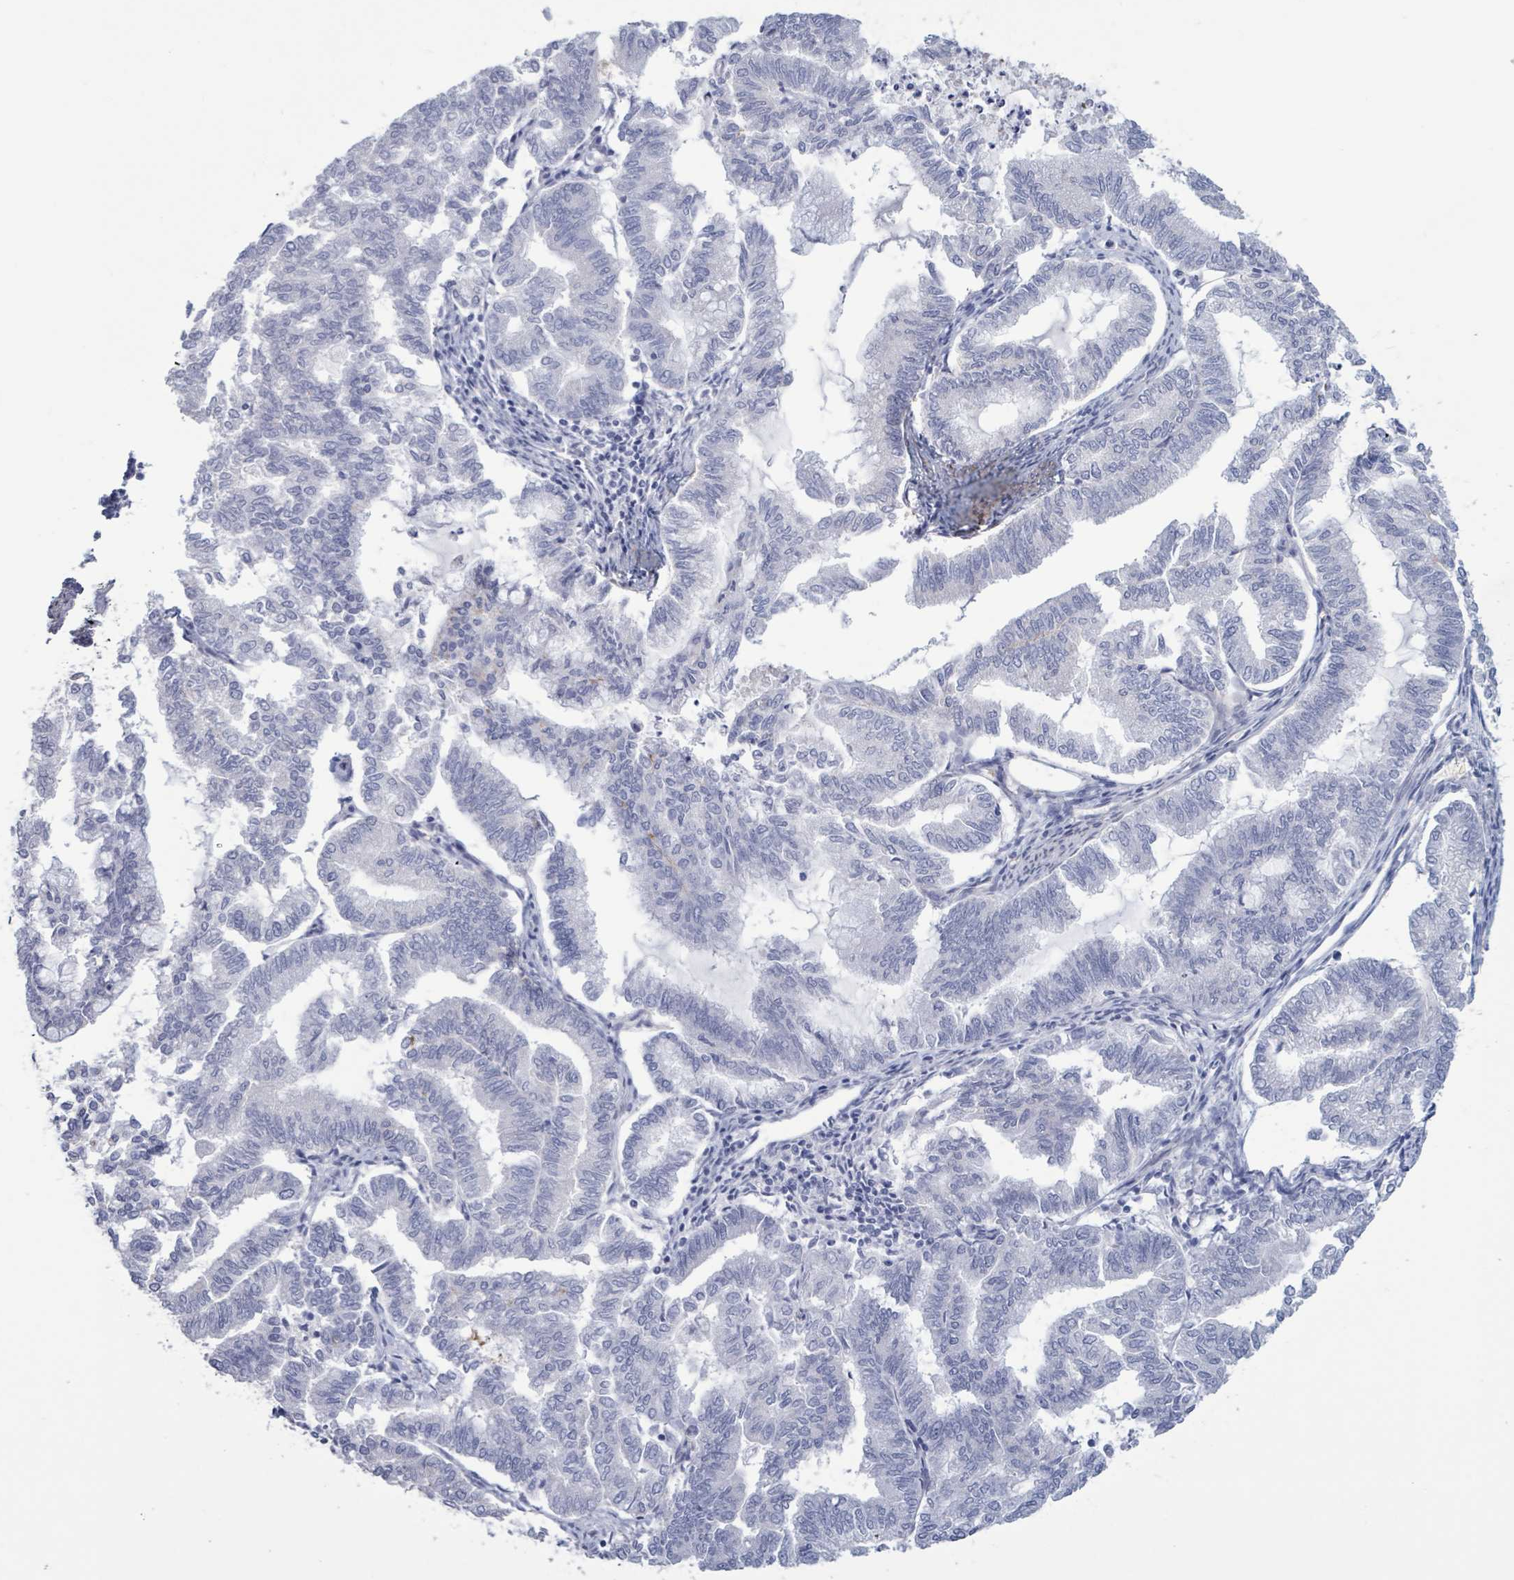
{"staining": {"intensity": "negative", "quantity": "none", "location": "none"}, "tissue": "endometrial cancer", "cell_type": "Tumor cells", "image_type": "cancer", "snomed": [{"axis": "morphology", "description": "Adenocarcinoma, NOS"}, {"axis": "topography", "description": "Endometrium"}], "caption": "An image of human endometrial cancer (adenocarcinoma) is negative for staining in tumor cells.", "gene": "PKLR", "patient": {"sex": "female", "age": 79}}